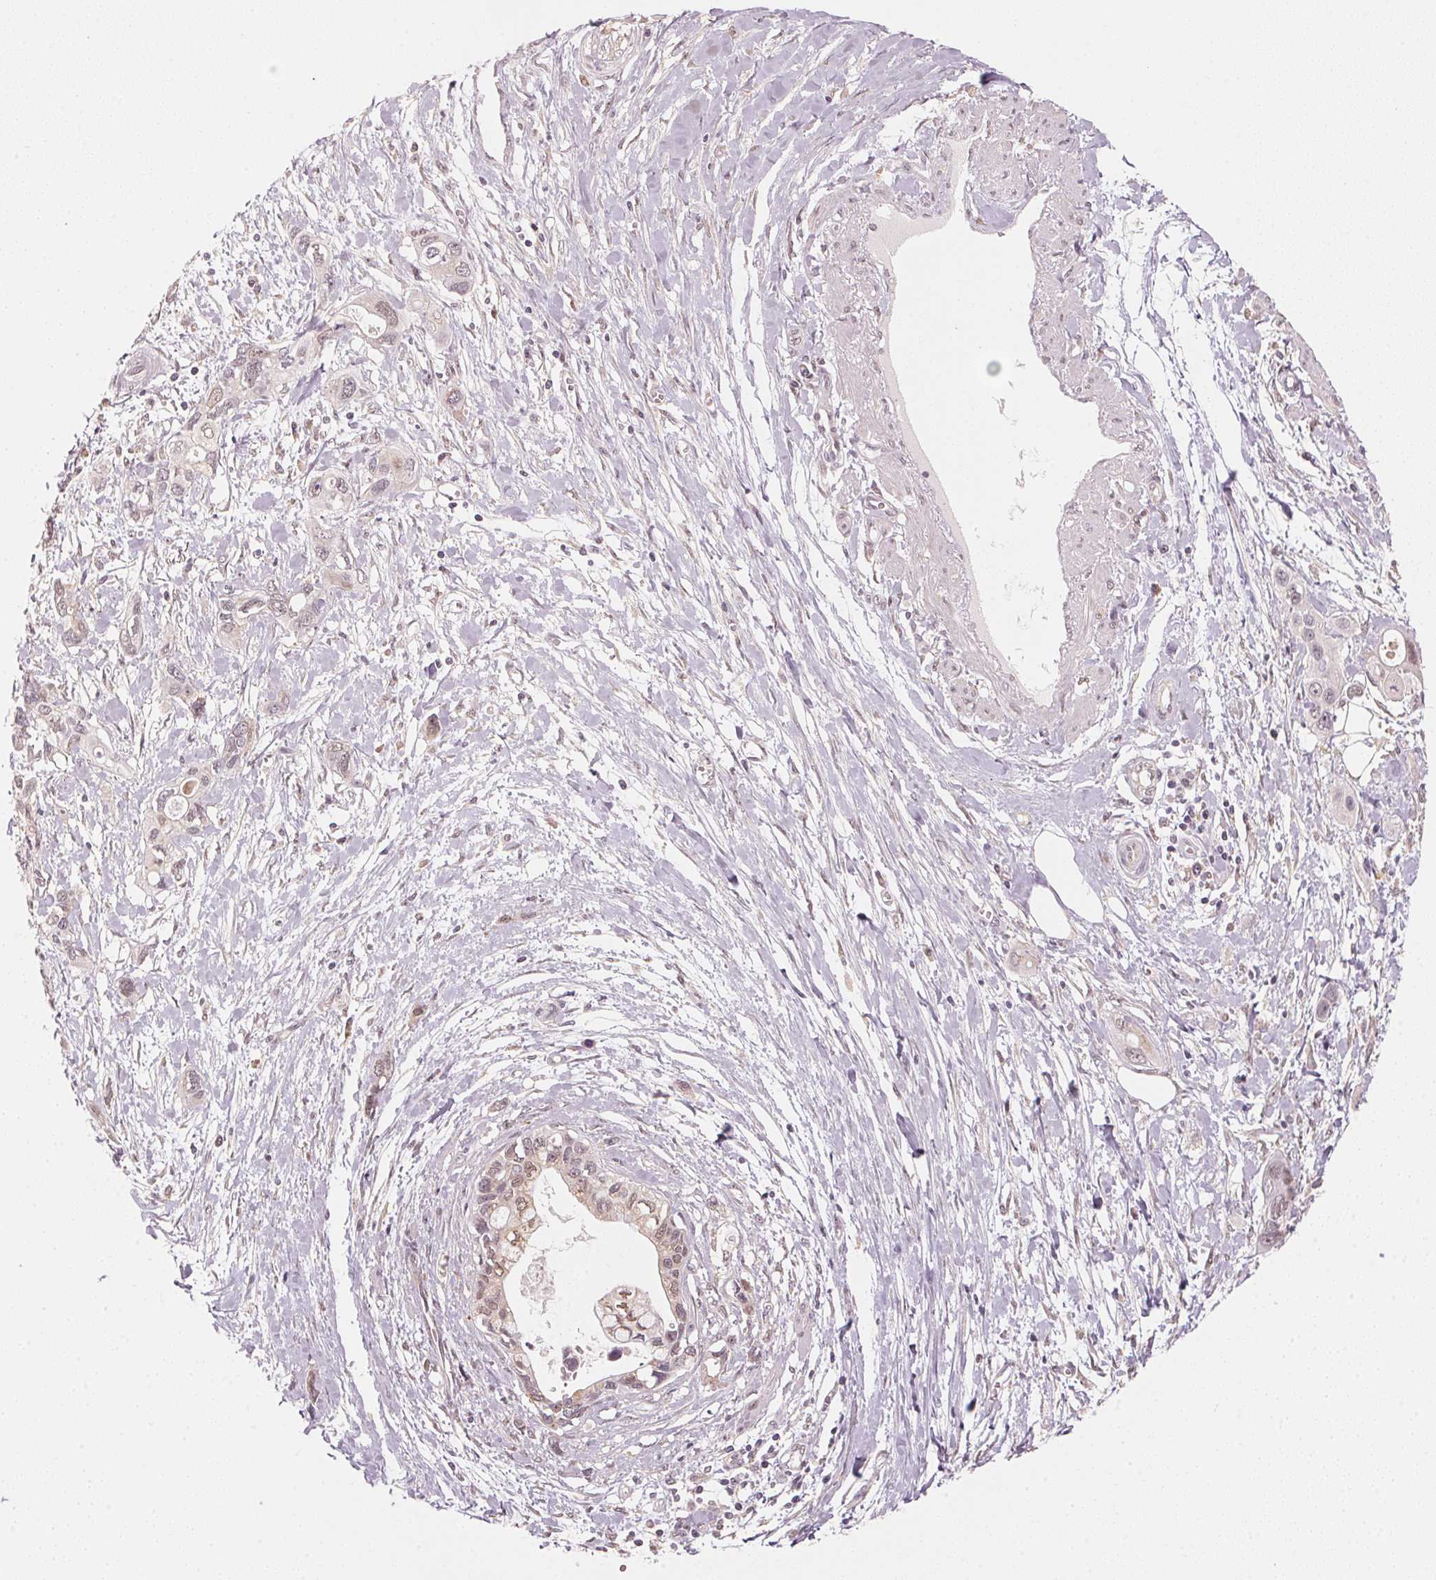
{"staining": {"intensity": "moderate", "quantity": ">75%", "location": "nuclear"}, "tissue": "pancreatic cancer", "cell_type": "Tumor cells", "image_type": "cancer", "snomed": [{"axis": "morphology", "description": "Adenocarcinoma, NOS"}, {"axis": "topography", "description": "Pancreas"}], "caption": "Immunohistochemical staining of human pancreatic adenocarcinoma reveals medium levels of moderate nuclear protein positivity in approximately >75% of tumor cells.", "gene": "C2orf73", "patient": {"sex": "male", "age": 60}}